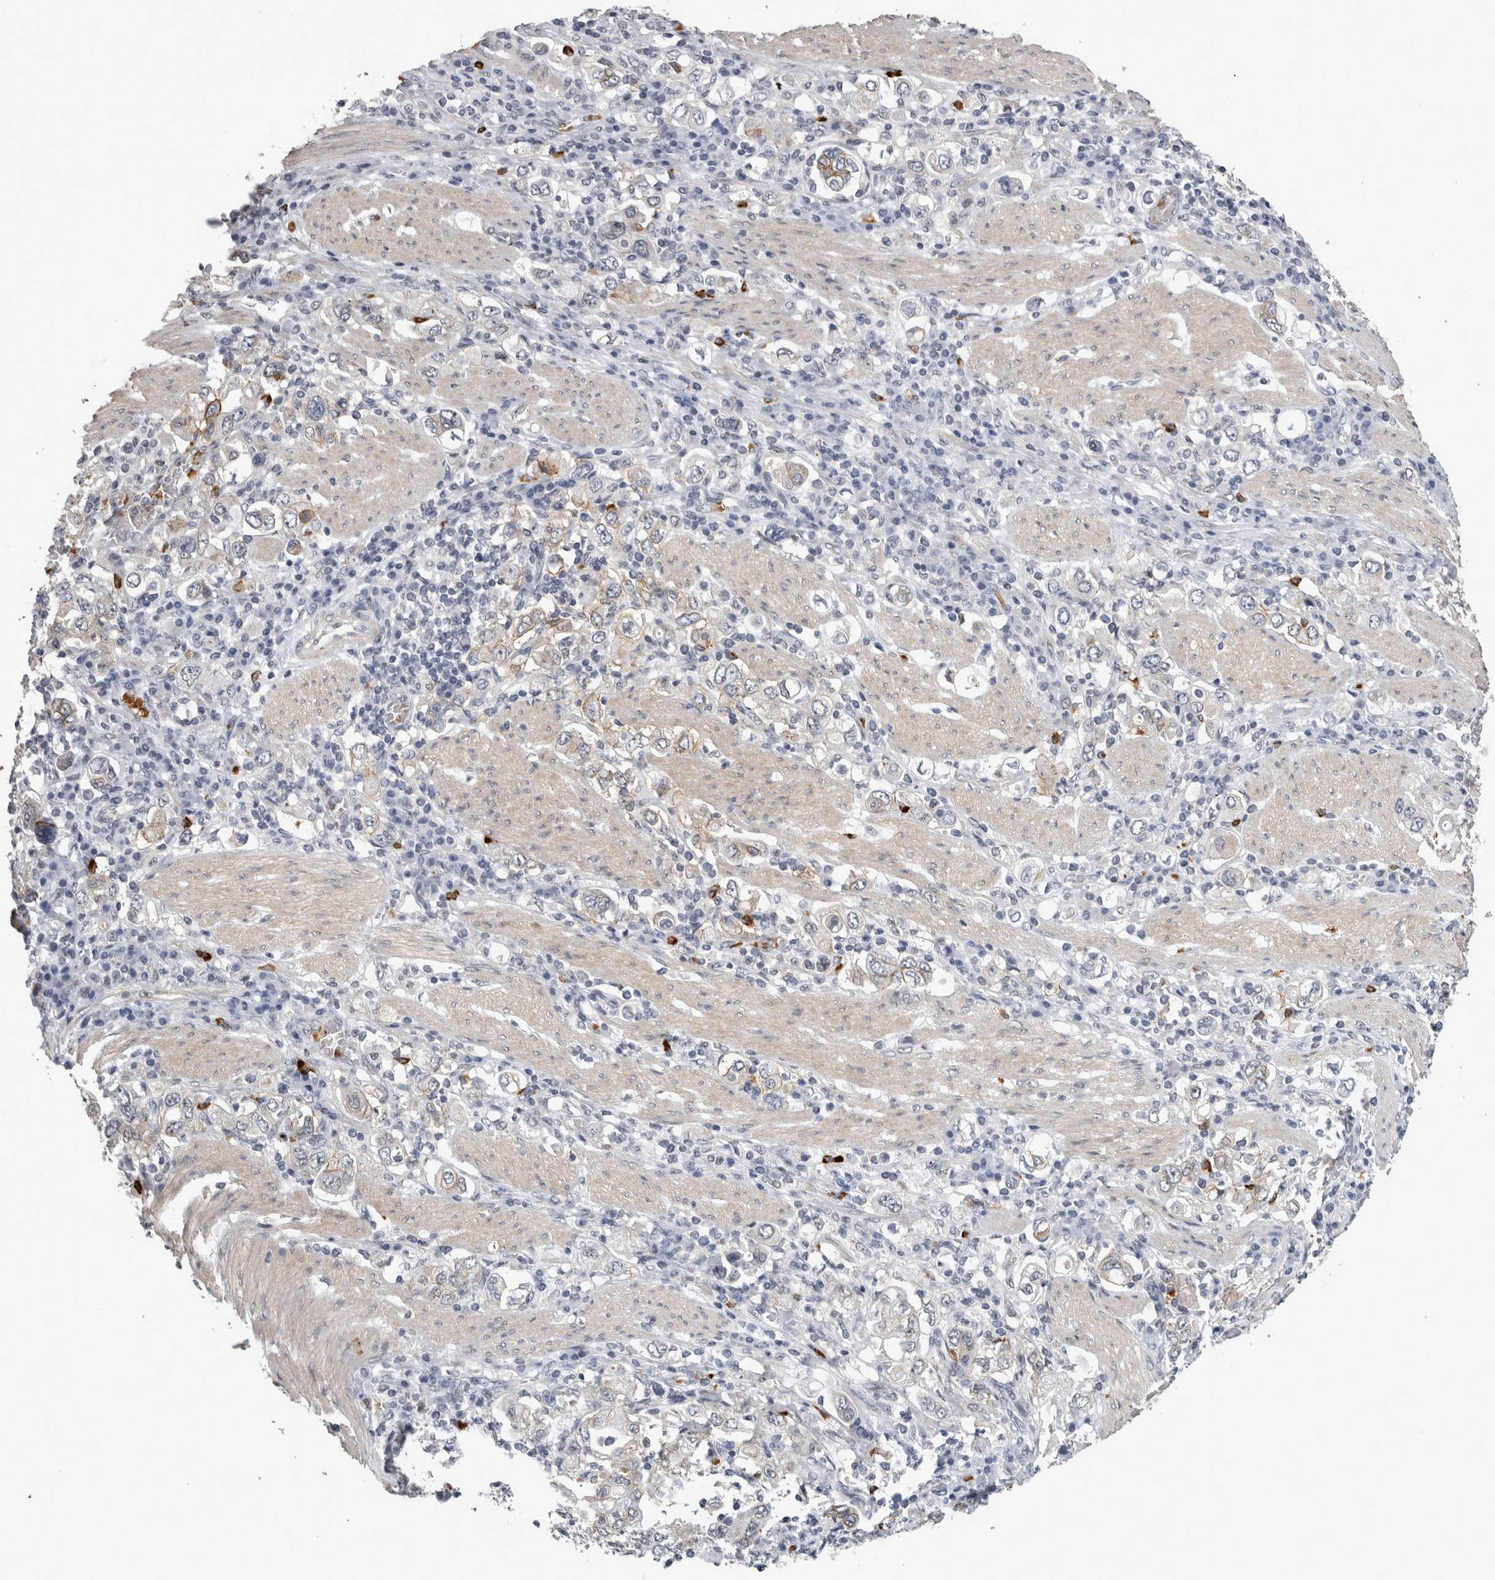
{"staining": {"intensity": "moderate", "quantity": "<25%", "location": "cytoplasmic/membranous"}, "tissue": "stomach cancer", "cell_type": "Tumor cells", "image_type": "cancer", "snomed": [{"axis": "morphology", "description": "Adenocarcinoma, NOS"}, {"axis": "topography", "description": "Stomach, upper"}], "caption": "Moderate cytoplasmic/membranous protein staining is appreciated in about <25% of tumor cells in stomach cancer. Ihc stains the protein in brown and the nuclei are stained blue.", "gene": "PEBP4", "patient": {"sex": "male", "age": 62}}